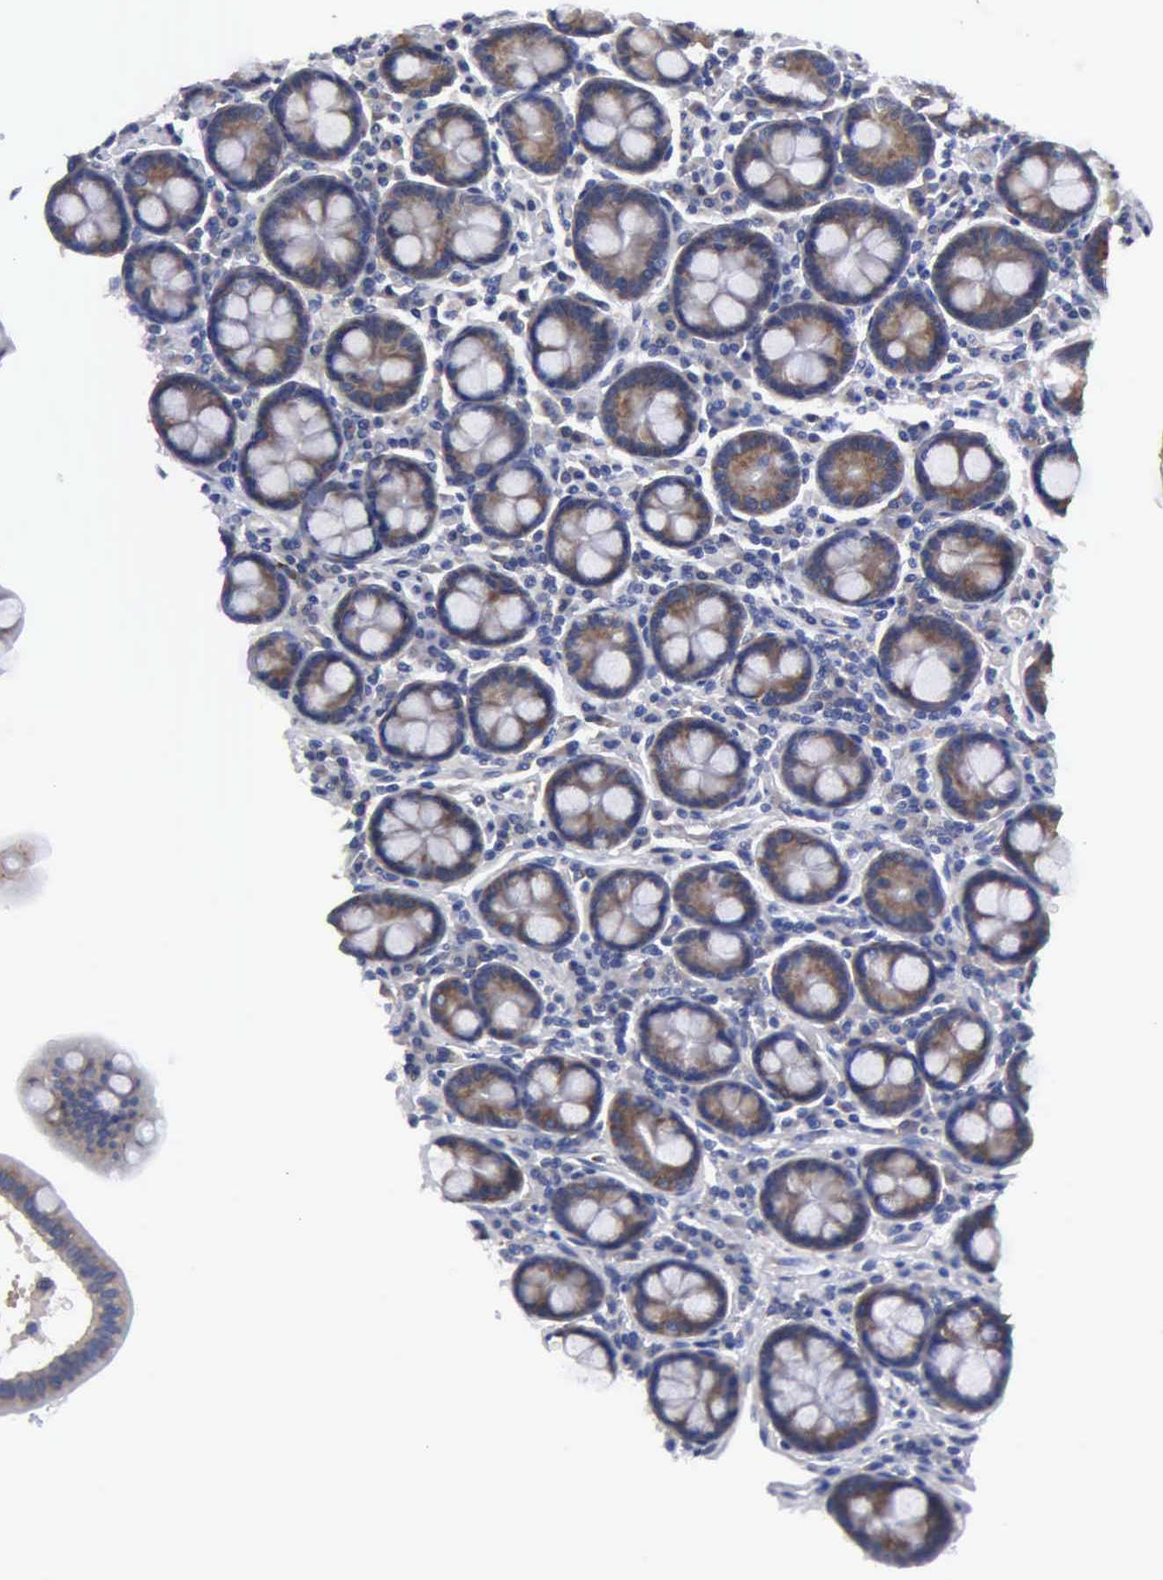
{"staining": {"intensity": "moderate", "quantity": "25%-75%", "location": "cytoplasmic/membranous"}, "tissue": "duodenum", "cell_type": "Glandular cells", "image_type": "normal", "snomed": [{"axis": "morphology", "description": "Normal tissue, NOS"}, {"axis": "topography", "description": "Pancreas"}, {"axis": "topography", "description": "Duodenum"}], "caption": "A brown stain highlights moderate cytoplasmic/membranous positivity of a protein in glandular cells of normal duodenum. (IHC, brightfield microscopy, high magnification).", "gene": "TXLNG", "patient": {"sex": "male", "age": 79}}